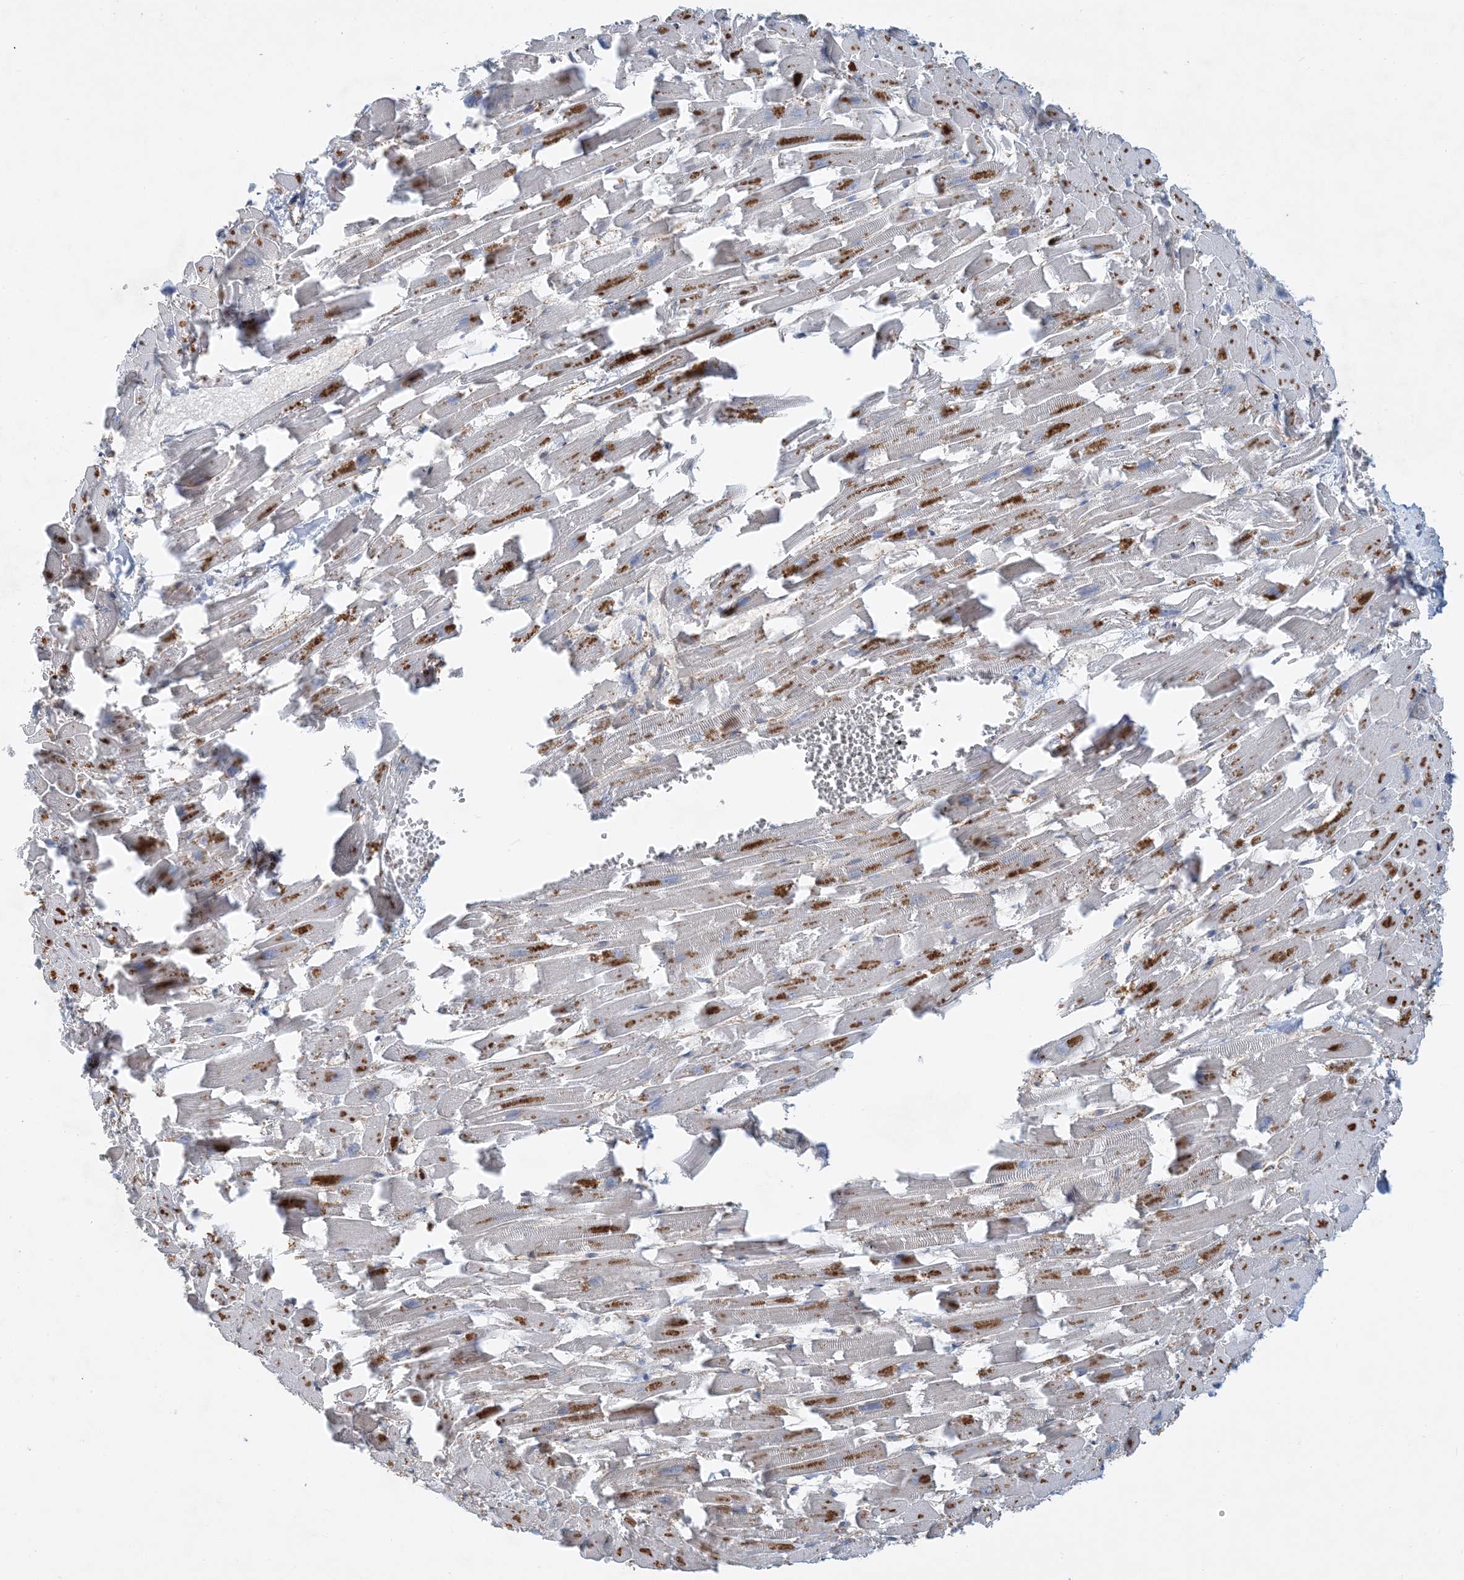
{"staining": {"intensity": "negative", "quantity": "none", "location": "none"}, "tissue": "heart muscle", "cell_type": "Cardiomyocytes", "image_type": "normal", "snomed": [{"axis": "morphology", "description": "Normal tissue, NOS"}, {"axis": "topography", "description": "Heart"}], "caption": "A high-resolution micrograph shows immunohistochemistry (IHC) staining of benign heart muscle, which demonstrates no significant expression in cardiomyocytes.", "gene": "SIDT1", "patient": {"sex": "female", "age": 64}}